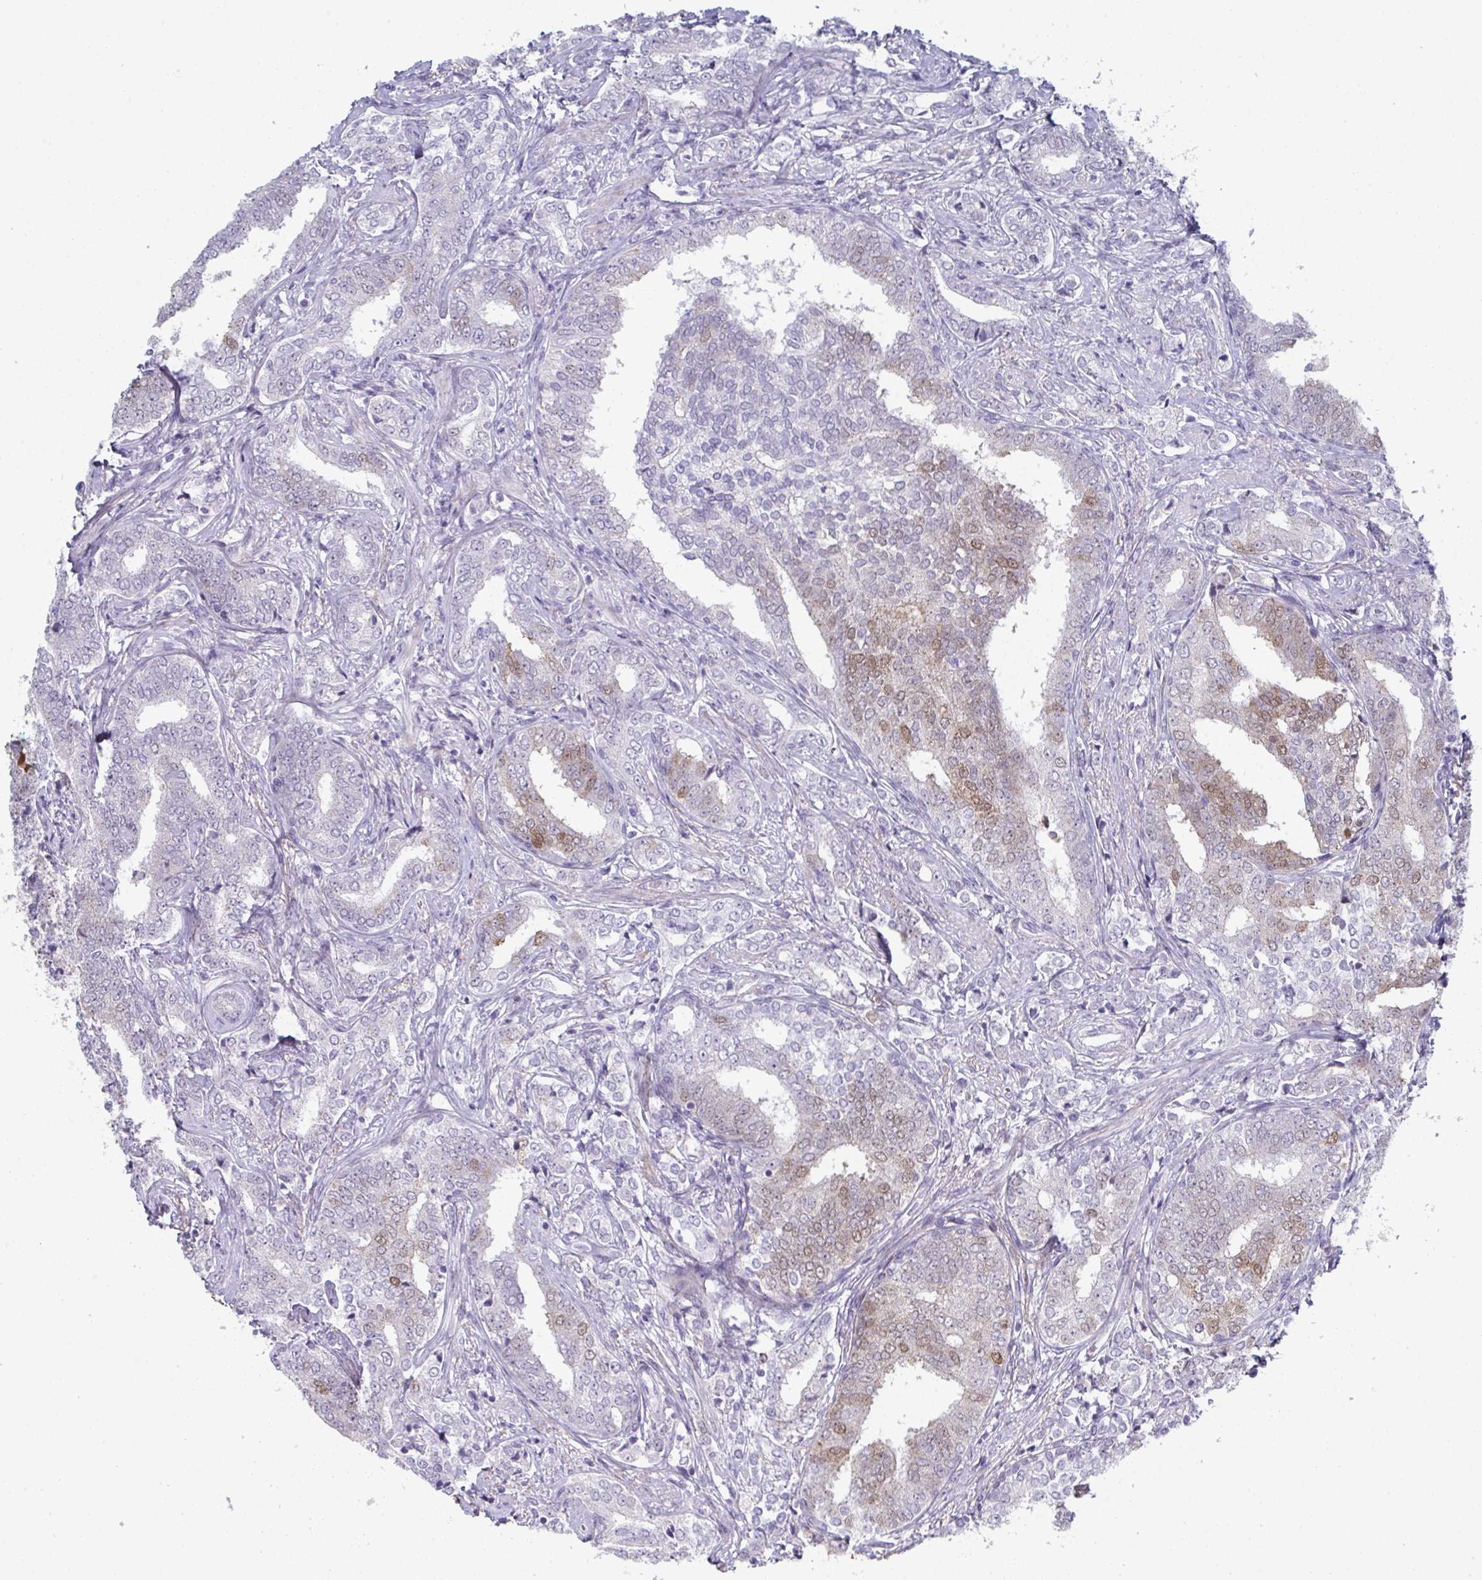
{"staining": {"intensity": "weak", "quantity": "<25%", "location": "nuclear"}, "tissue": "prostate cancer", "cell_type": "Tumor cells", "image_type": "cancer", "snomed": [{"axis": "morphology", "description": "Adenocarcinoma, High grade"}, {"axis": "topography", "description": "Prostate"}], "caption": "Immunohistochemistry (IHC) photomicrograph of prostate cancer stained for a protein (brown), which demonstrates no expression in tumor cells.", "gene": "A1CF", "patient": {"sex": "male", "age": 72}}